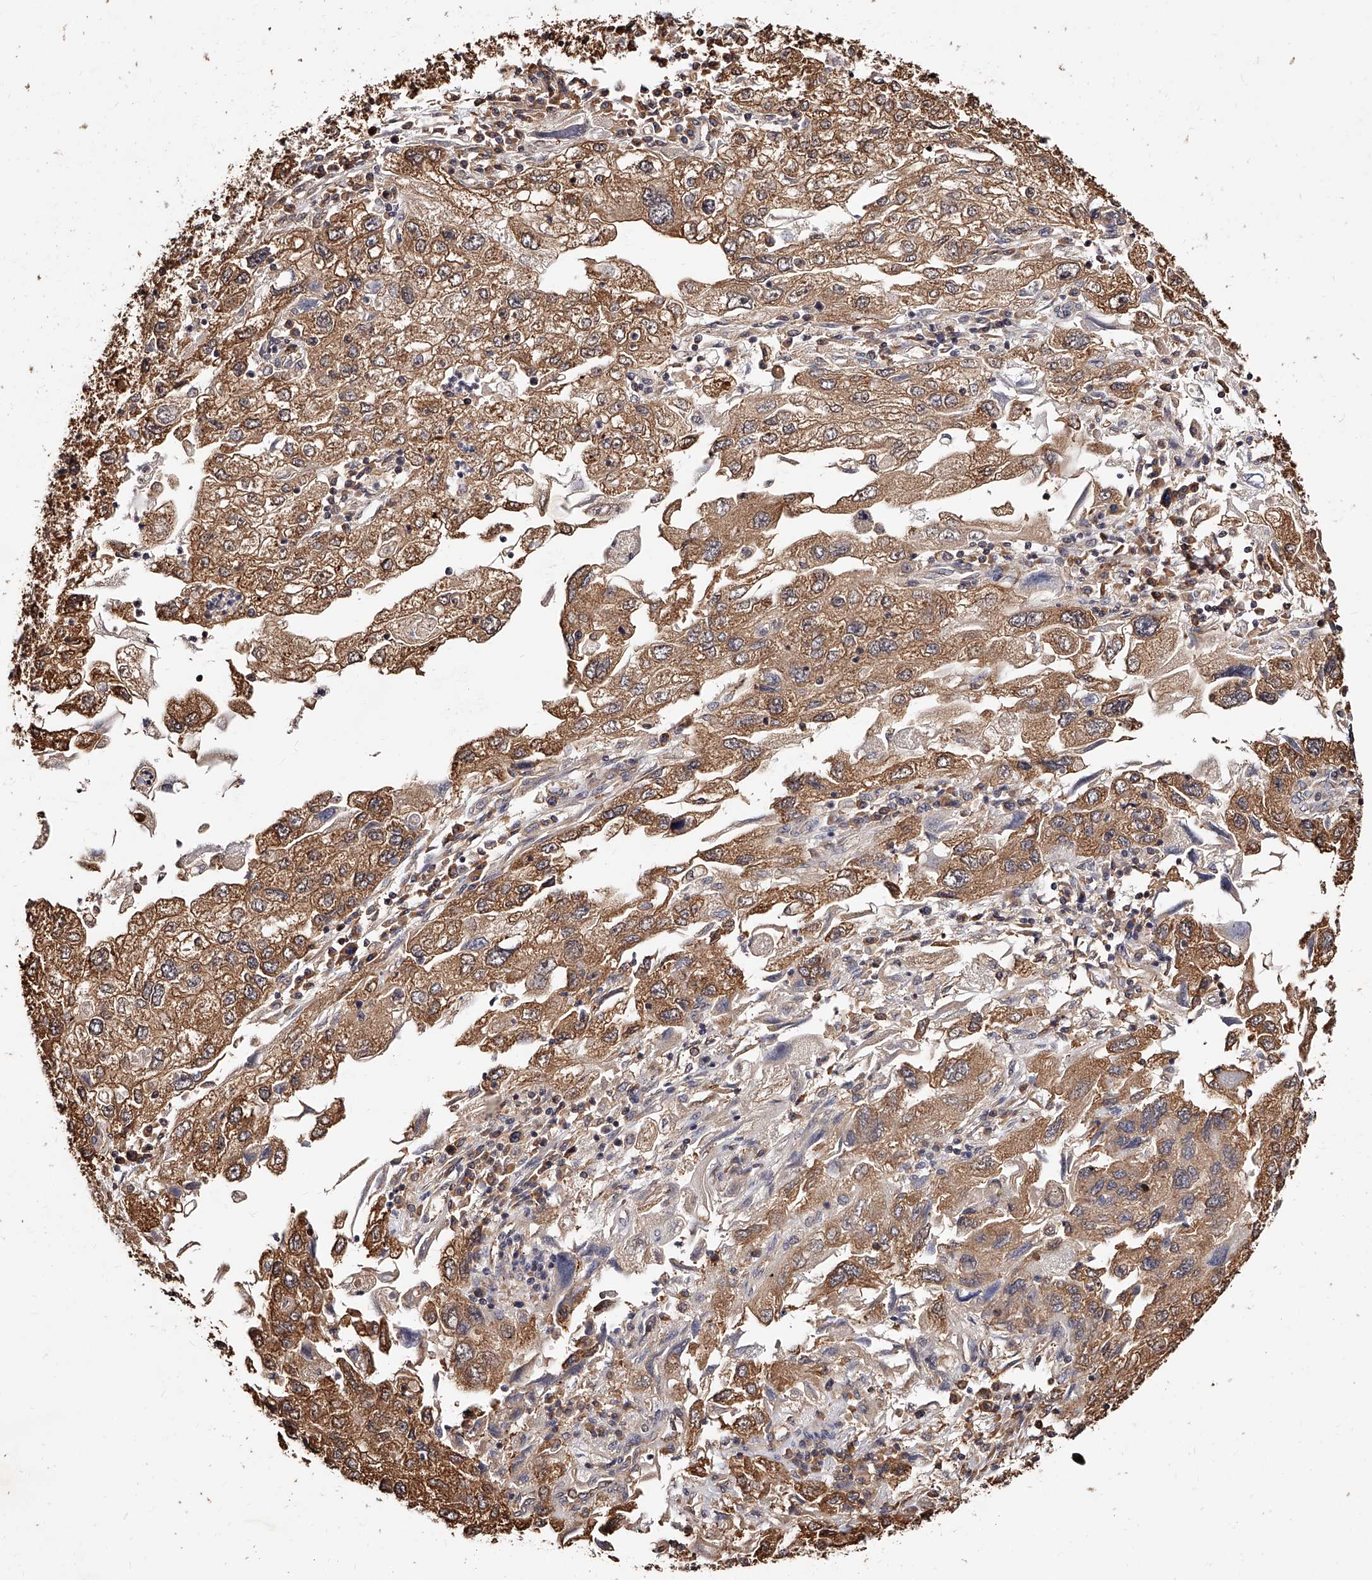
{"staining": {"intensity": "moderate", "quantity": ">75%", "location": "cytoplasmic/membranous"}, "tissue": "endometrial cancer", "cell_type": "Tumor cells", "image_type": "cancer", "snomed": [{"axis": "morphology", "description": "Adenocarcinoma, NOS"}, {"axis": "topography", "description": "Endometrium"}], "caption": "Tumor cells demonstrate moderate cytoplasmic/membranous positivity in about >75% of cells in endometrial cancer.", "gene": "ZNF582", "patient": {"sex": "female", "age": 49}}